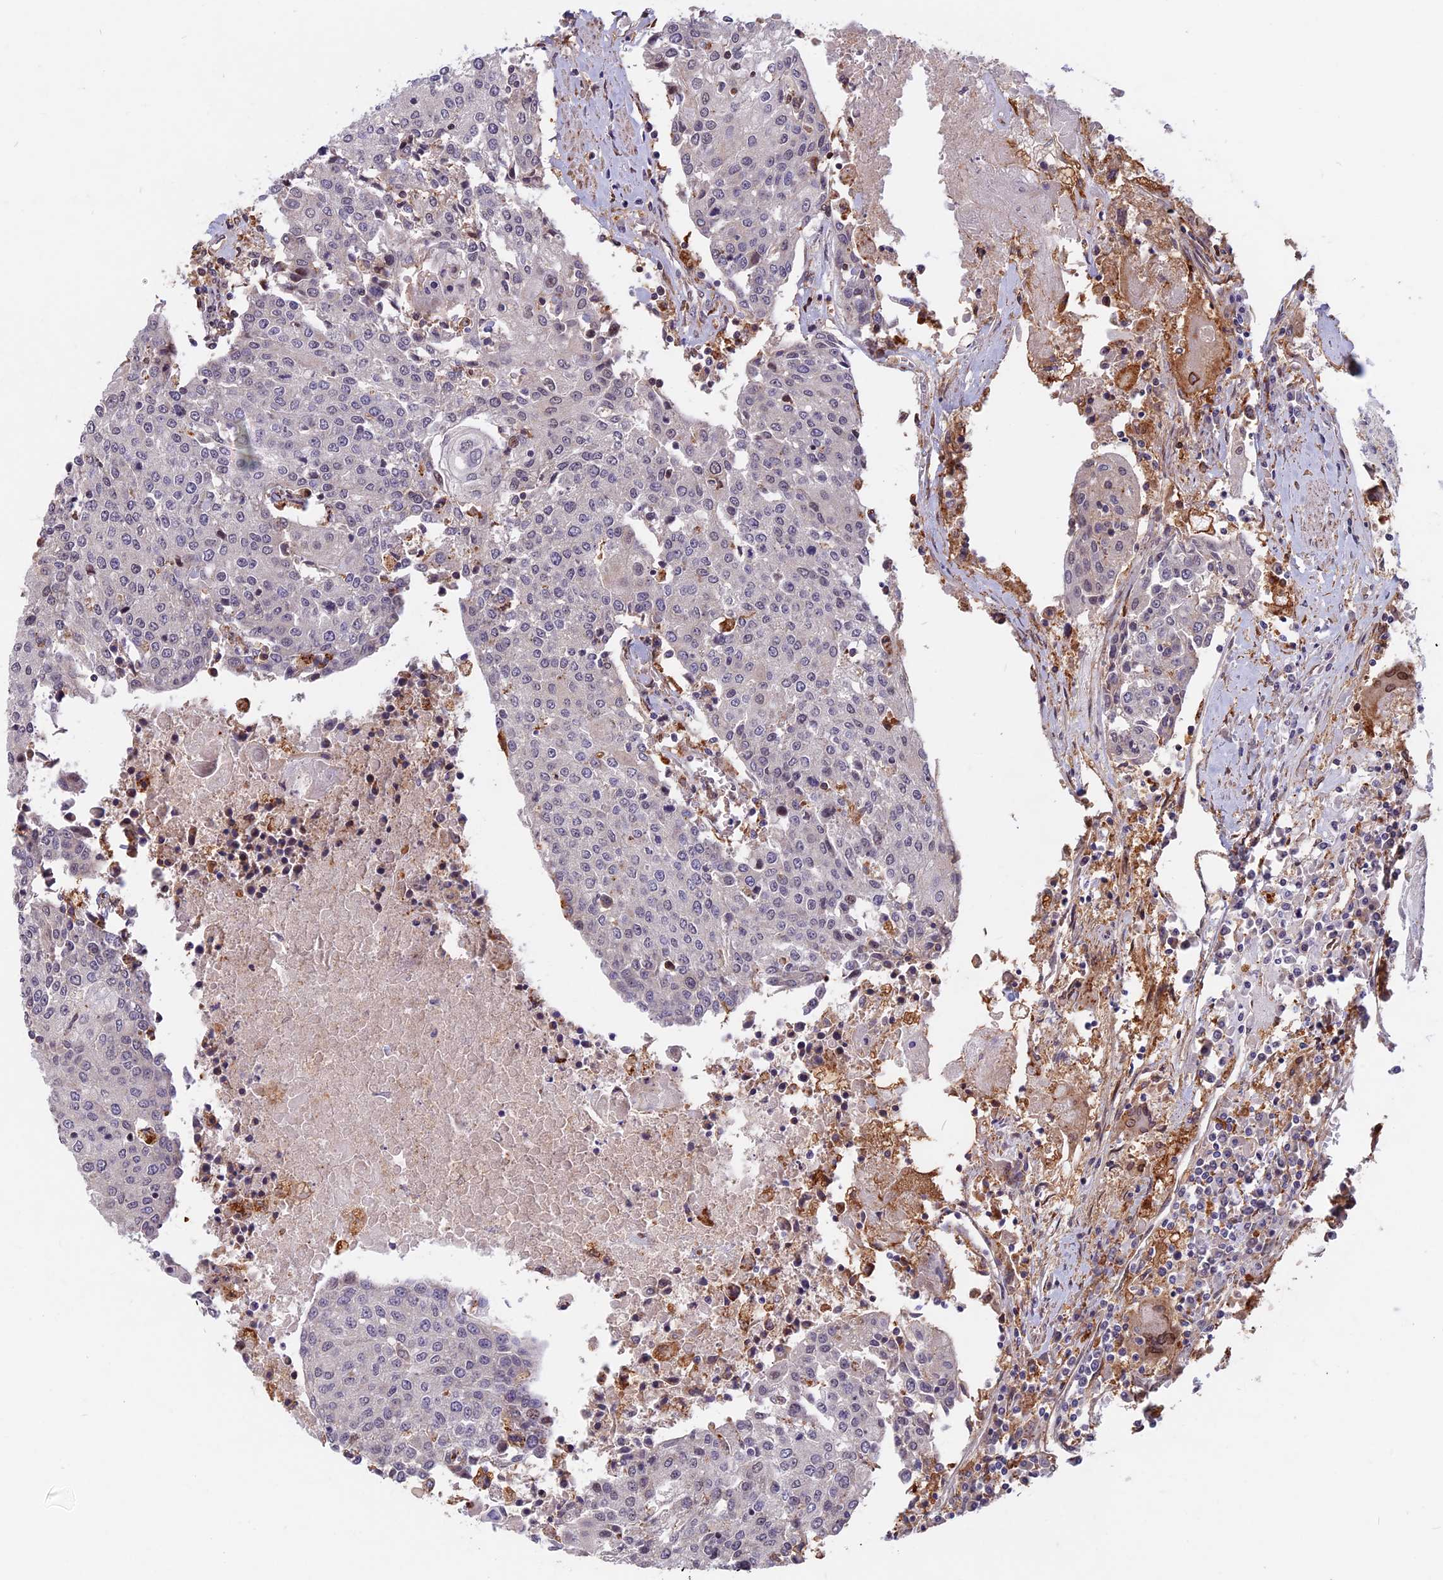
{"staining": {"intensity": "negative", "quantity": "none", "location": "none"}, "tissue": "urothelial cancer", "cell_type": "Tumor cells", "image_type": "cancer", "snomed": [{"axis": "morphology", "description": "Urothelial carcinoma, High grade"}, {"axis": "topography", "description": "Urinary bladder"}], "caption": "Immunohistochemical staining of urothelial carcinoma (high-grade) demonstrates no significant expression in tumor cells. (DAB (3,3'-diaminobenzidine) immunohistochemistry (IHC), high magnification).", "gene": "SPG11", "patient": {"sex": "female", "age": 85}}